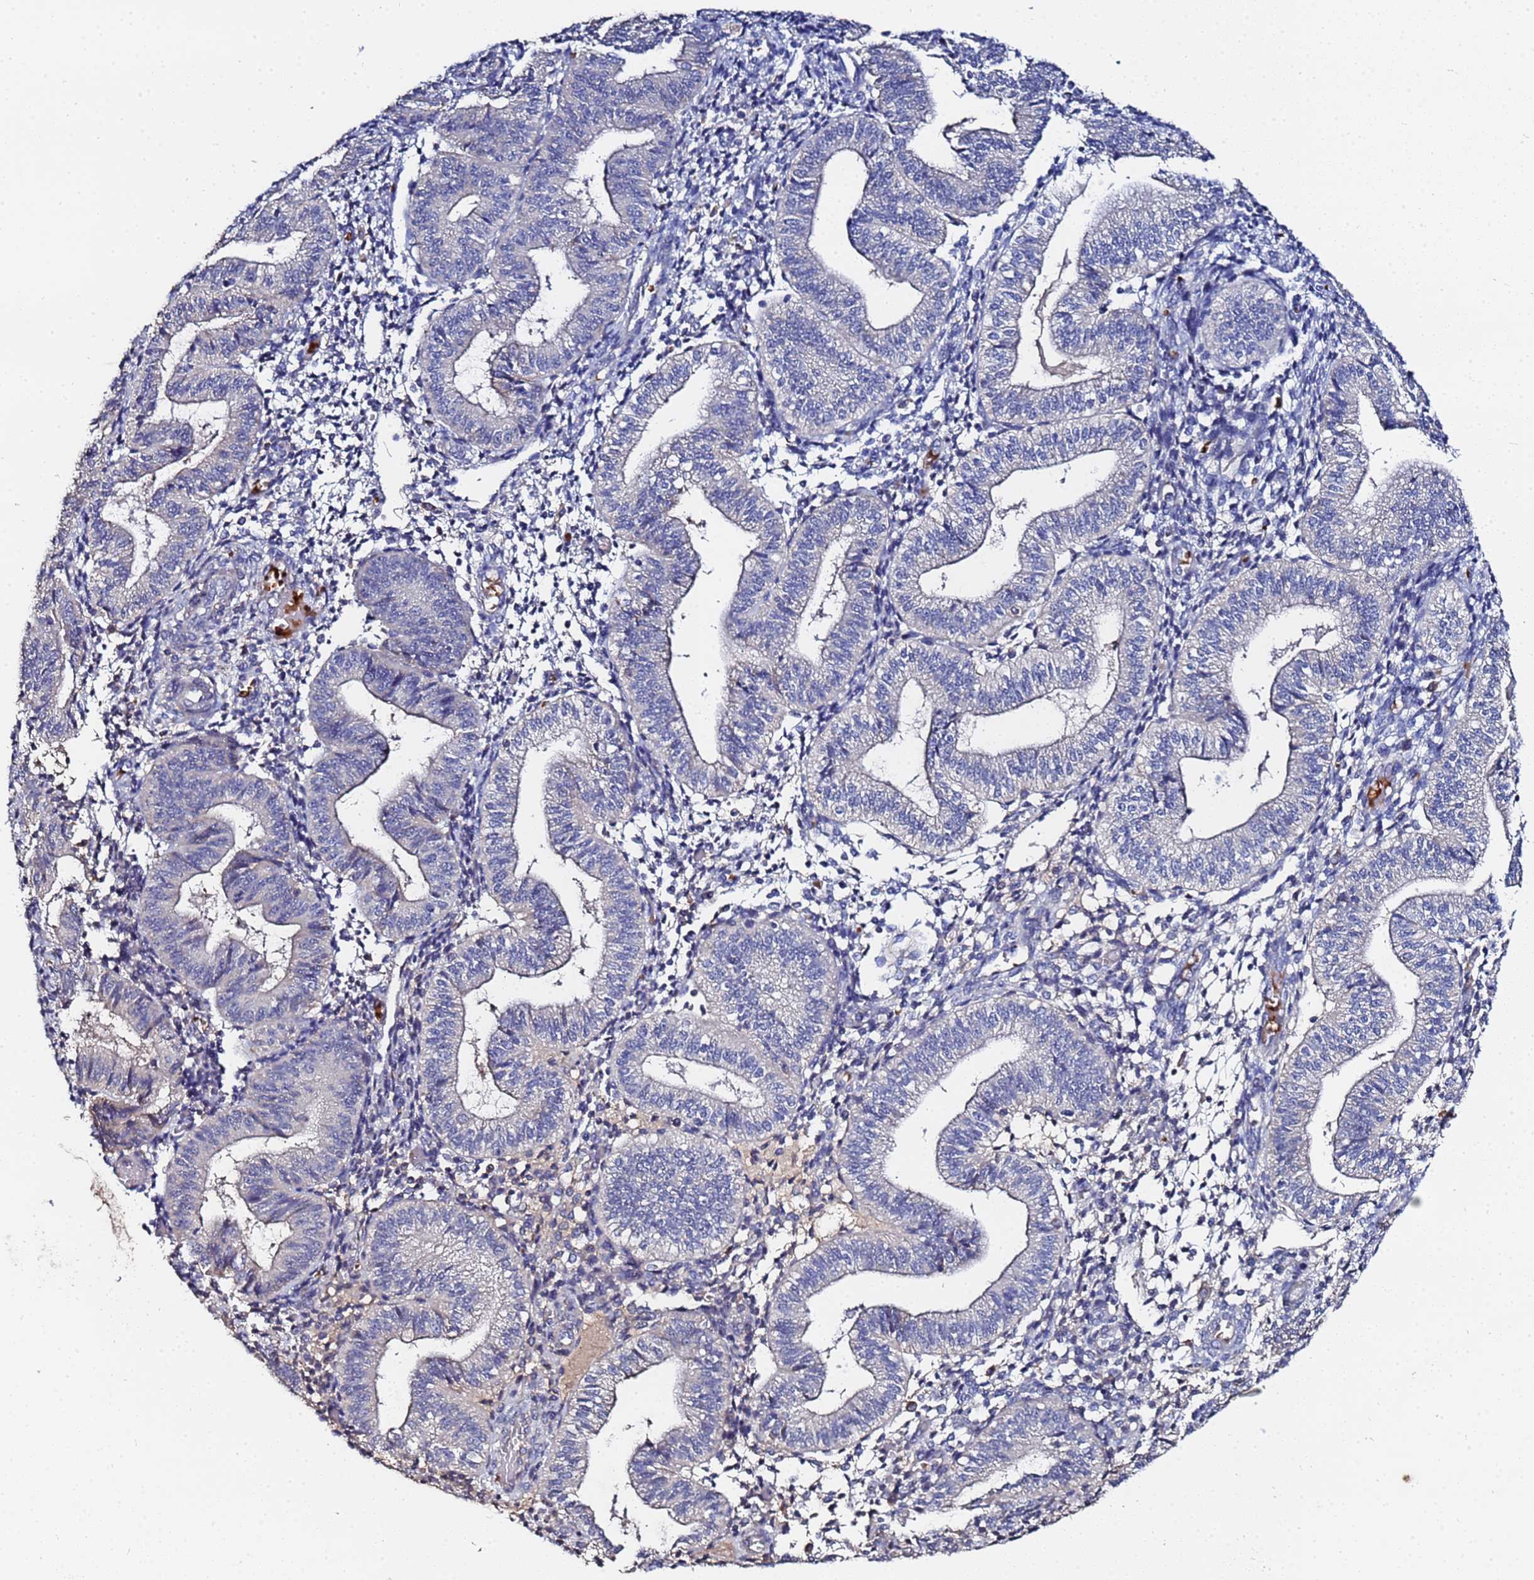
{"staining": {"intensity": "negative", "quantity": "none", "location": "none"}, "tissue": "endometrium", "cell_type": "Cells in endometrial stroma", "image_type": "normal", "snomed": [{"axis": "morphology", "description": "Normal tissue, NOS"}, {"axis": "topography", "description": "Endometrium"}], "caption": "Immunohistochemistry (IHC) of benign endometrium shows no expression in cells in endometrial stroma.", "gene": "TCP10L", "patient": {"sex": "female", "age": 34}}